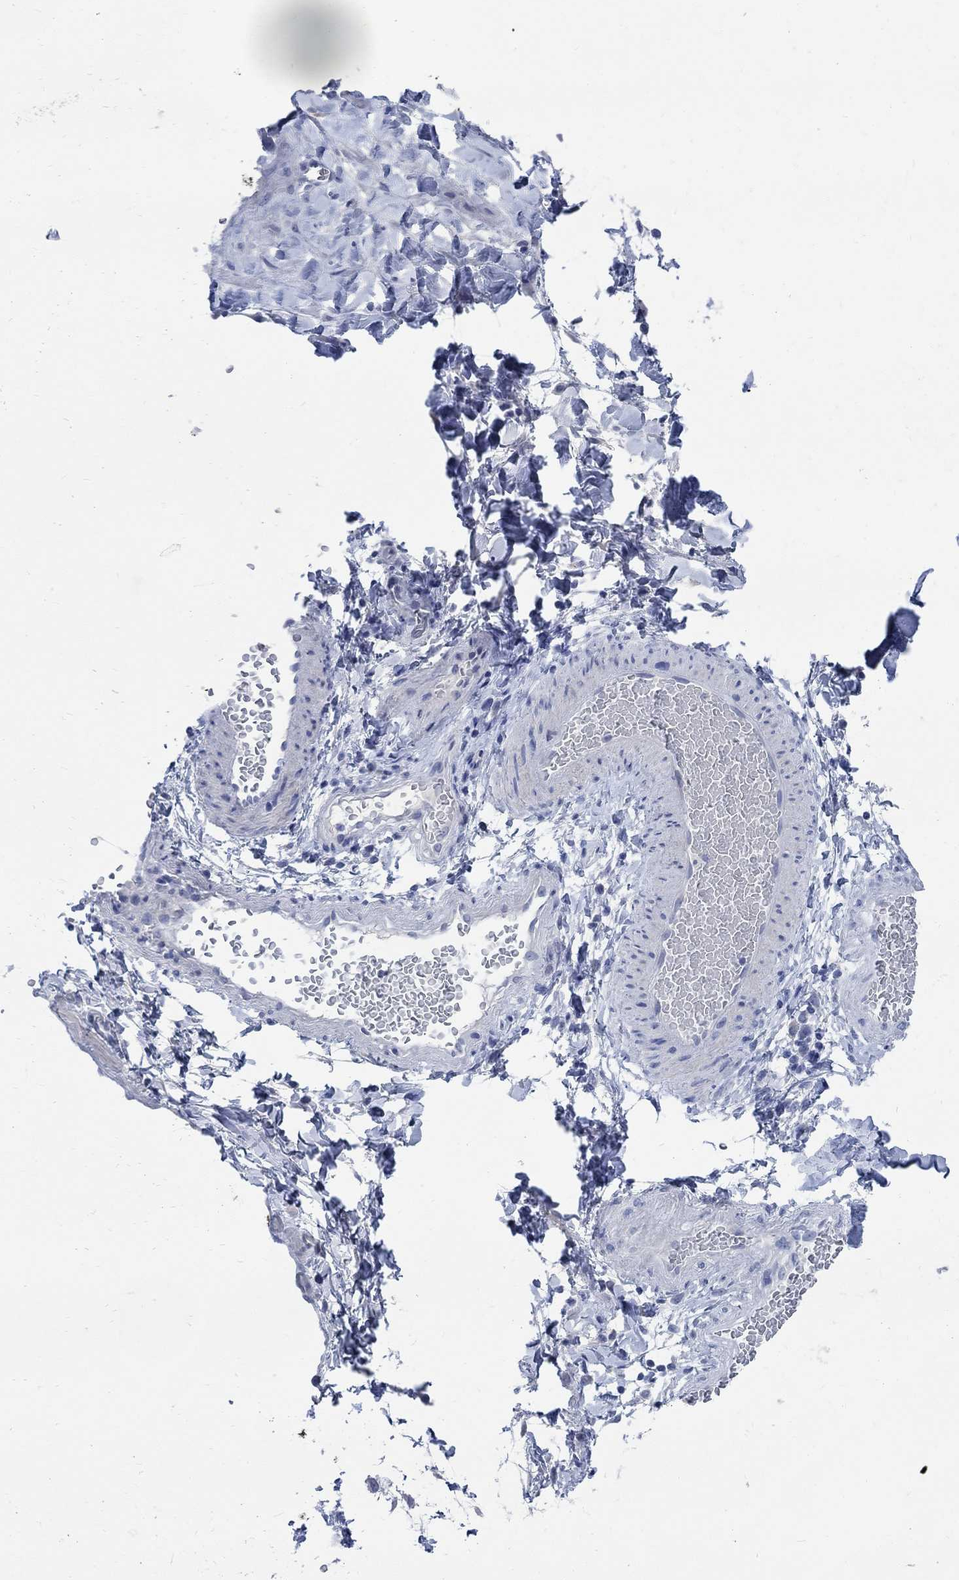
{"staining": {"intensity": "negative", "quantity": "none", "location": "none"}, "tissue": "adipose tissue", "cell_type": "Adipocytes", "image_type": "normal", "snomed": [{"axis": "morphology", "description": "Normal tissue, NOS"}, {"axis": "topography", "description": "Vascular tissue"}, {"axis": "topography", "description": "Peripheral nerve tissue"}], "caption": "Immunohistochemistry photomicrograph of unremarkable adipose tissue: human adipose tissue stained with DAB demonstrates no significant protein staining in adipocytes.", "gene": "CAMK2N1", "patient": {"sex": "male", "age": 23}}